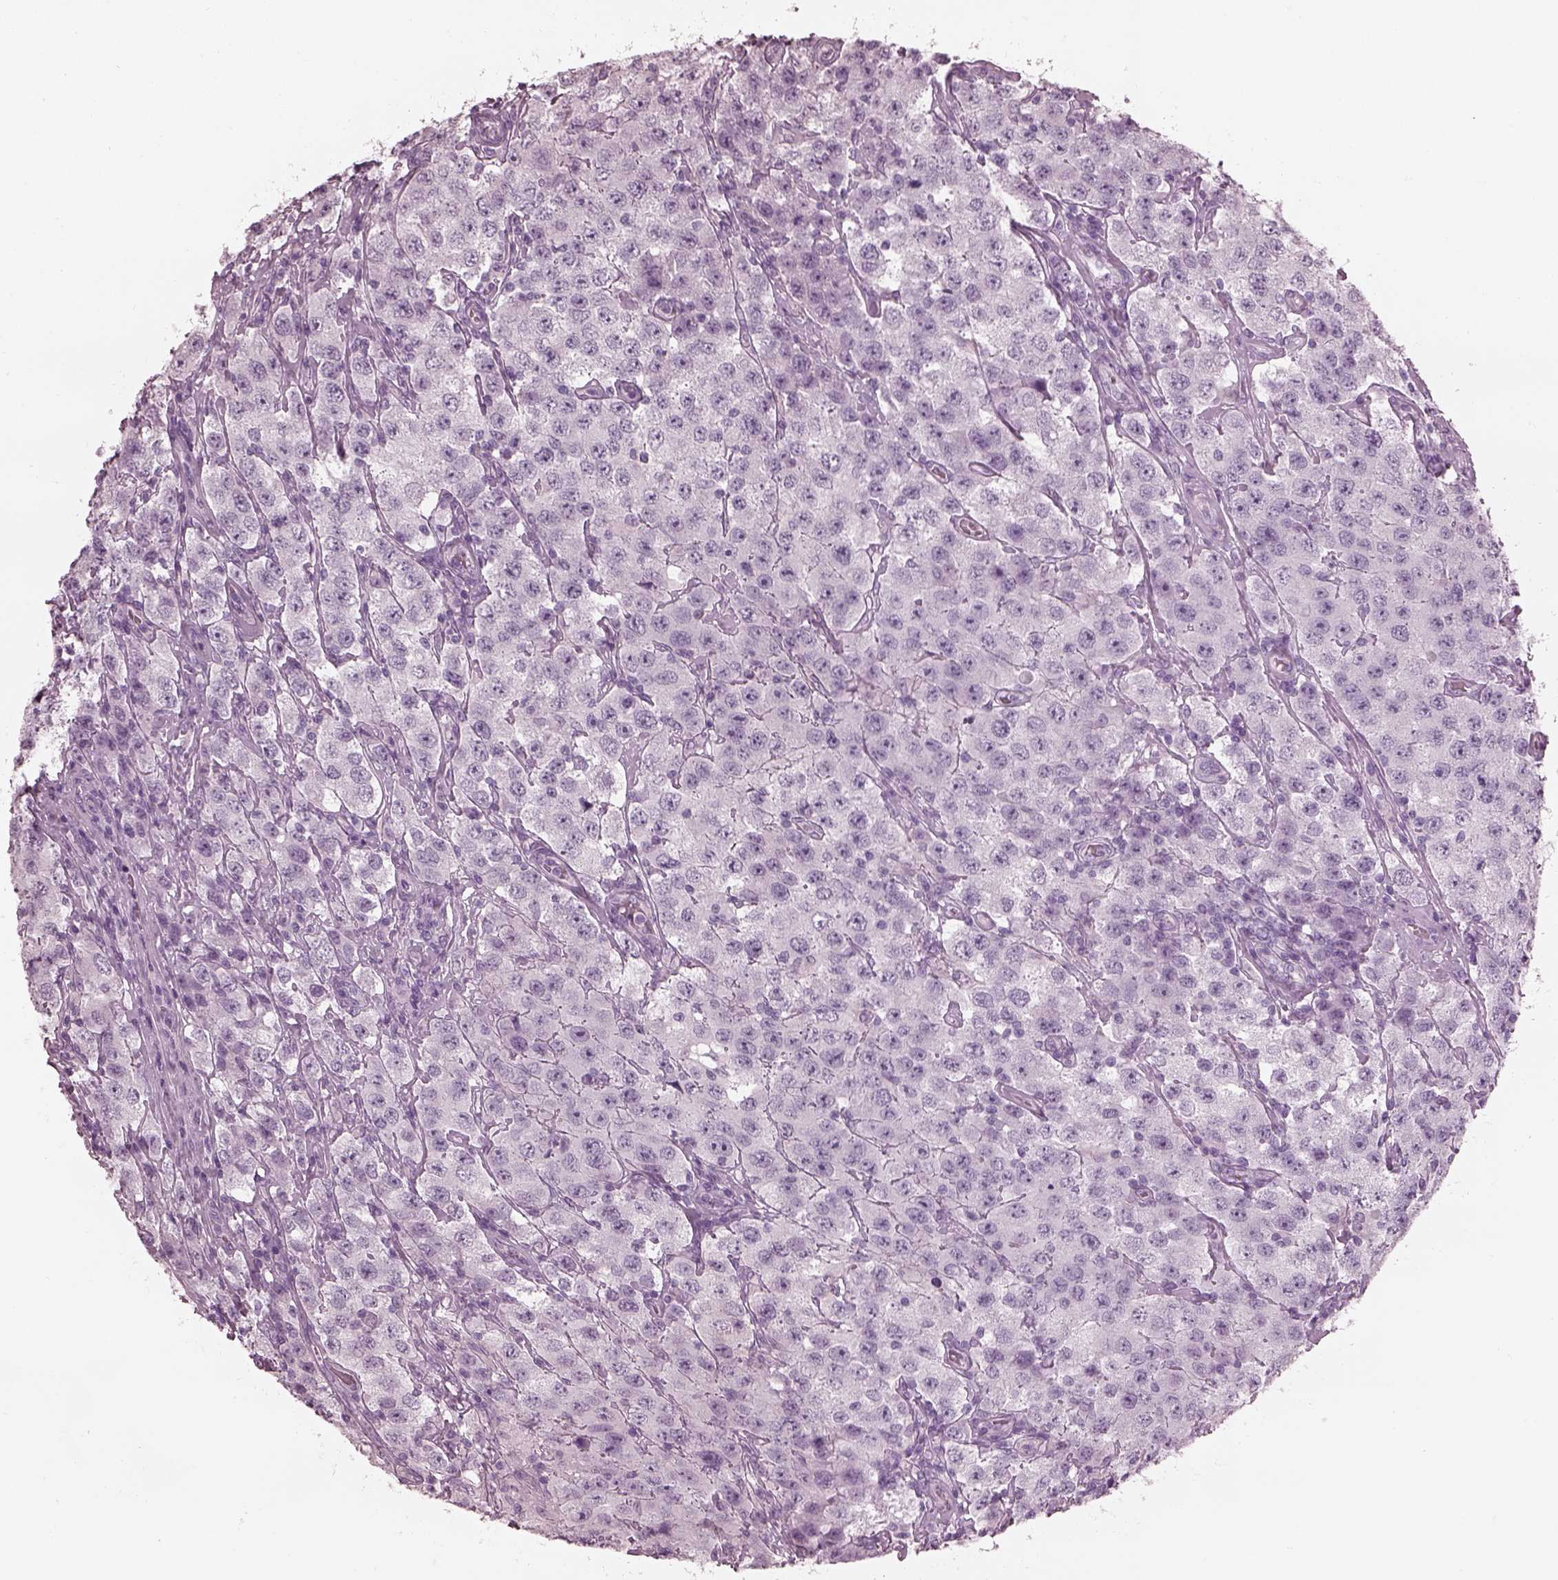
{"staining": {"intensity": "negative", "quantity": "none", "location": "none"}, "tissue": "testis cancer", "cell_type": "Tumor cells", "image_type": "cancer", "snomed": [{"axis": "morphology", "description": "Seminoma, NOS"}, {"axis": "topography", "description": "Testis"}], "caption": "Tumor cells show no significant expression in seminoma (testis). The staining is performed using DAB brown chromogen with nuclei counter-stained in using hematoxylin.", "gene": "FABP9", "patient": {"sex": "male", "age": 52}}